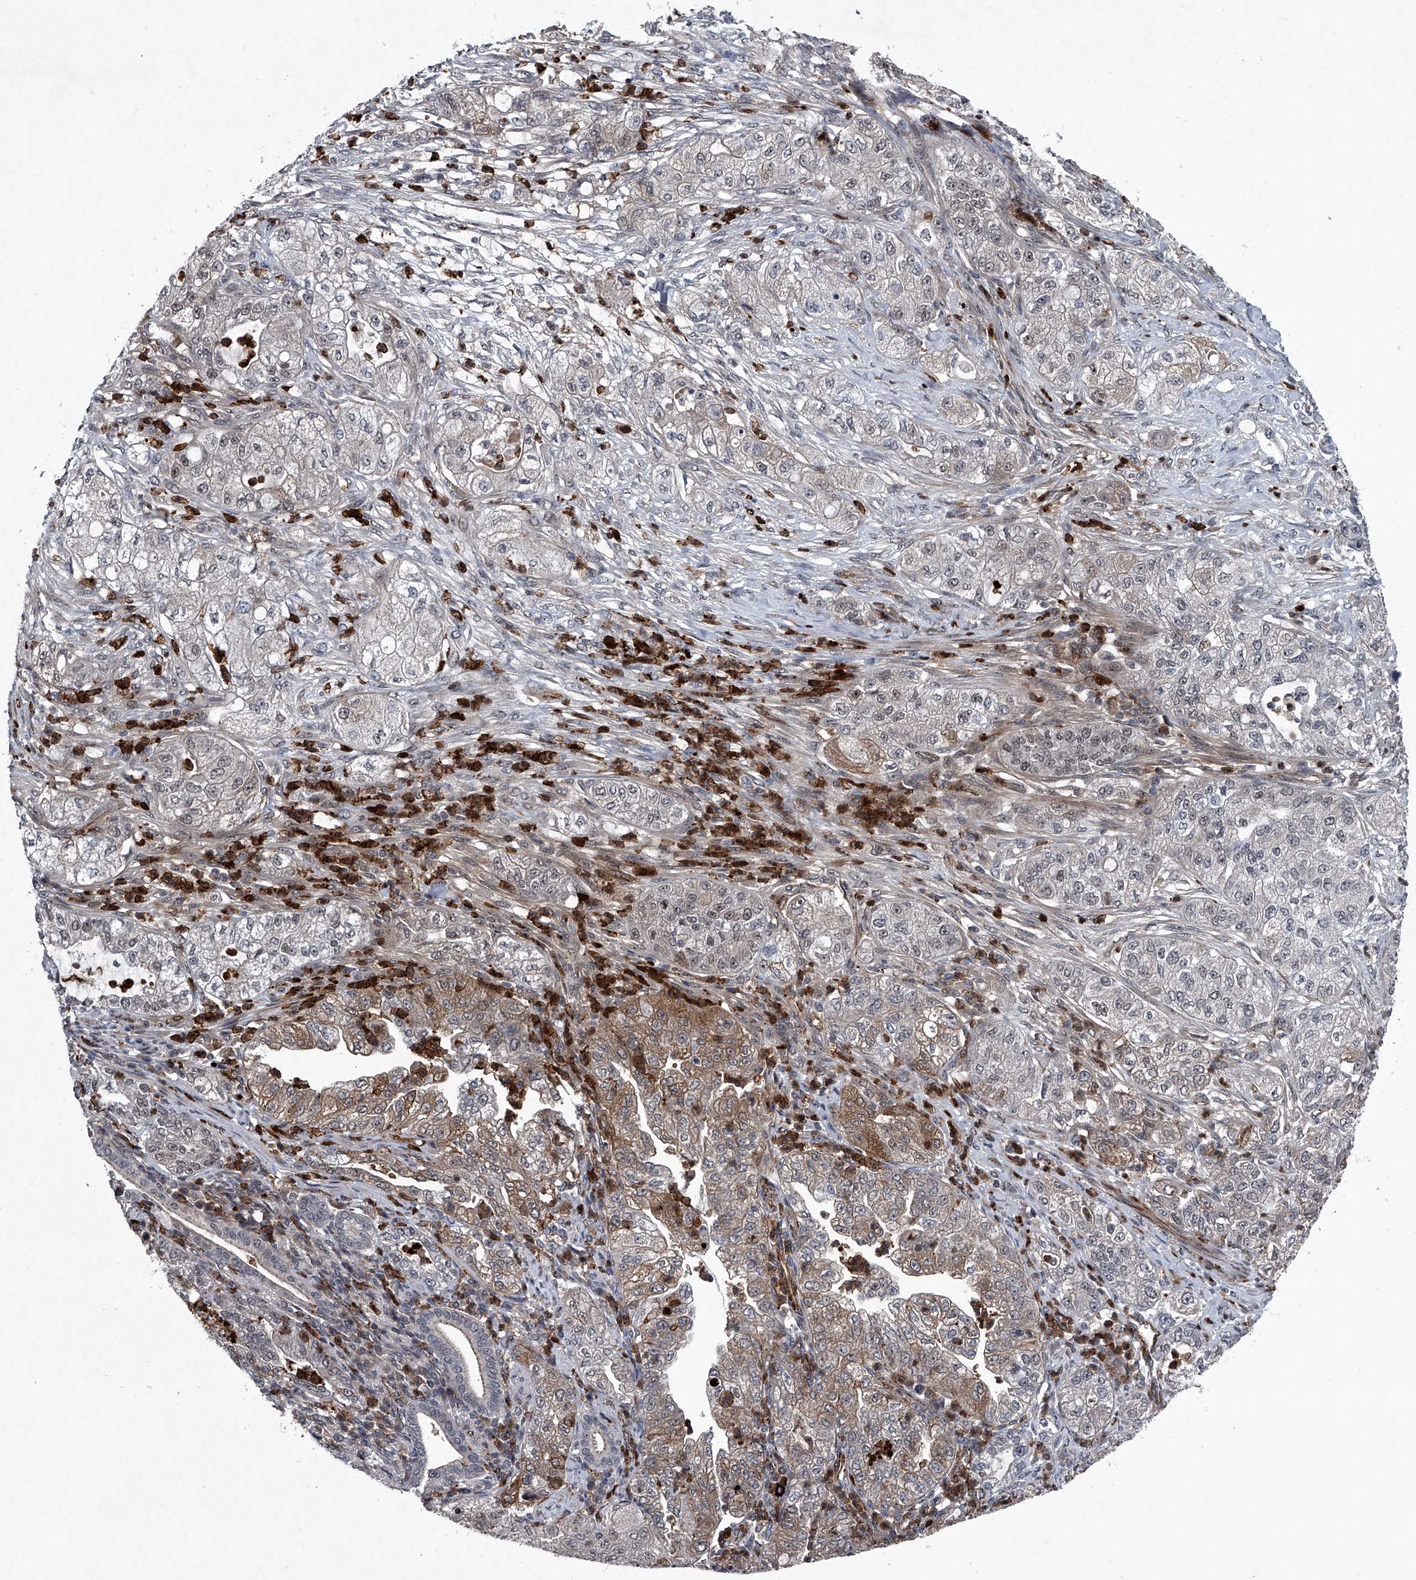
{"staining": {"intensity": "moderate", "quantity": "<25%", "location": "cytoplasmic/membranous,nuclear"}, "tissue": "pancreatic cancer", "cell_type": "Tumor cells", "image_type": "cancer", "snomed": [{"axis": "morphology", "description": "Adenocarcinoma, NOS"}, {"axis": "topography", "description": "Pancreas"}], "caption": "Immunohistochemical staining of human adenocarcinoma (pancreatic) shows low levels of moderate cytoplasmic/membranous and nuclear protein staining in approximately <25% of tumor cells.", "gene": "MAPKAP1", "patient": {"sex": "female", "age": 78}}